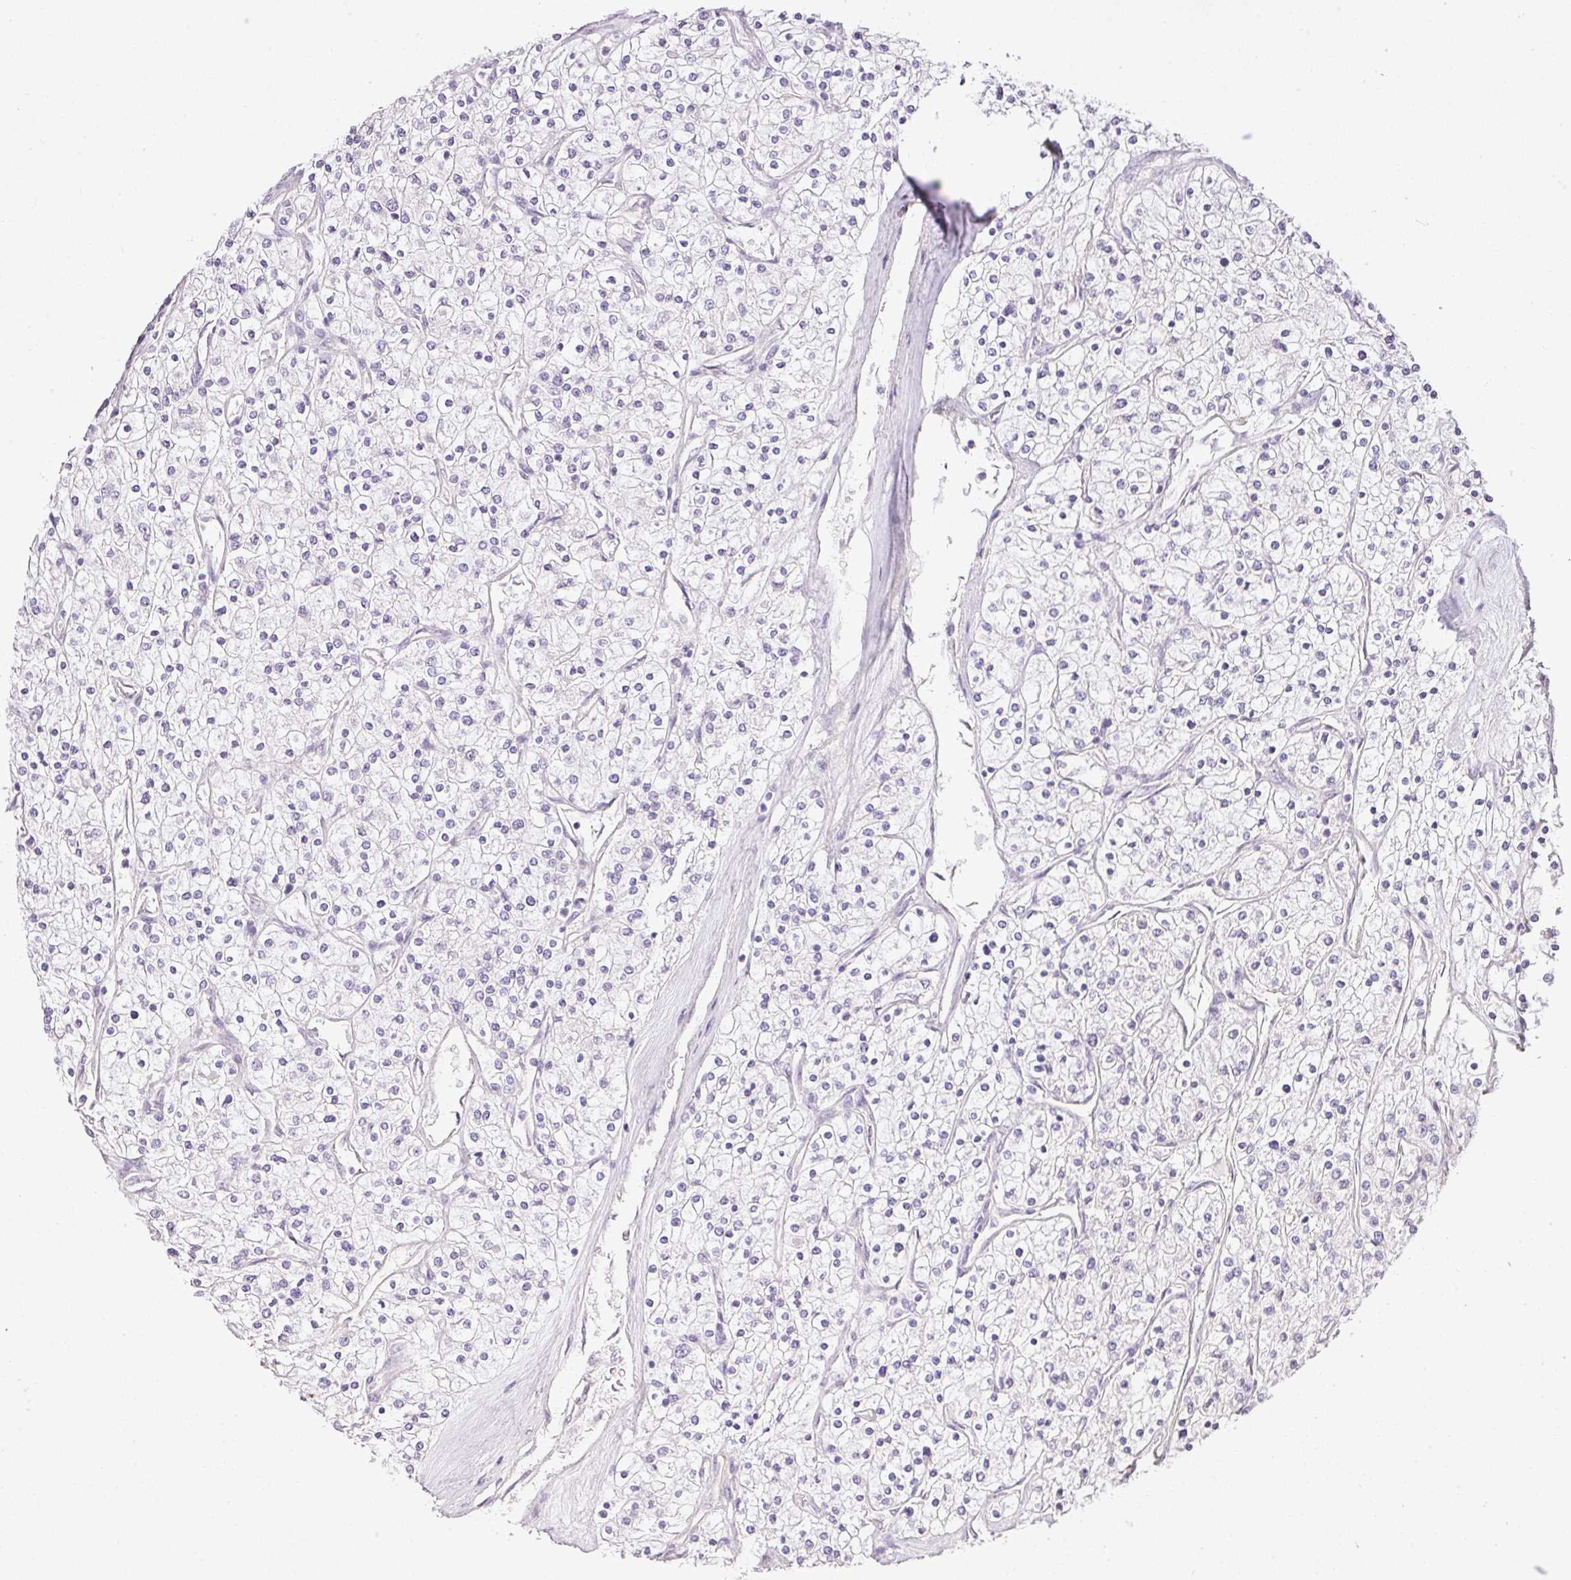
{"staining": {"intensity": "negative", "quantity": "none", "location": "none"}, "tissue": "renal cancer", "cell_type": "Tumor cells", "image_type": "cancer", "snomed": [{"axis": "morphology", "description": "Adenocarcinoma, NOS"}, {"axis": "topography", "description": "Kidney"}], "caption": "Immunohistochemistry of human adenocarcinoma (renal) exhibits no staining in tumor cells.", "gene": "RAX2", "patient": {"sex": "male", "age": 80}}